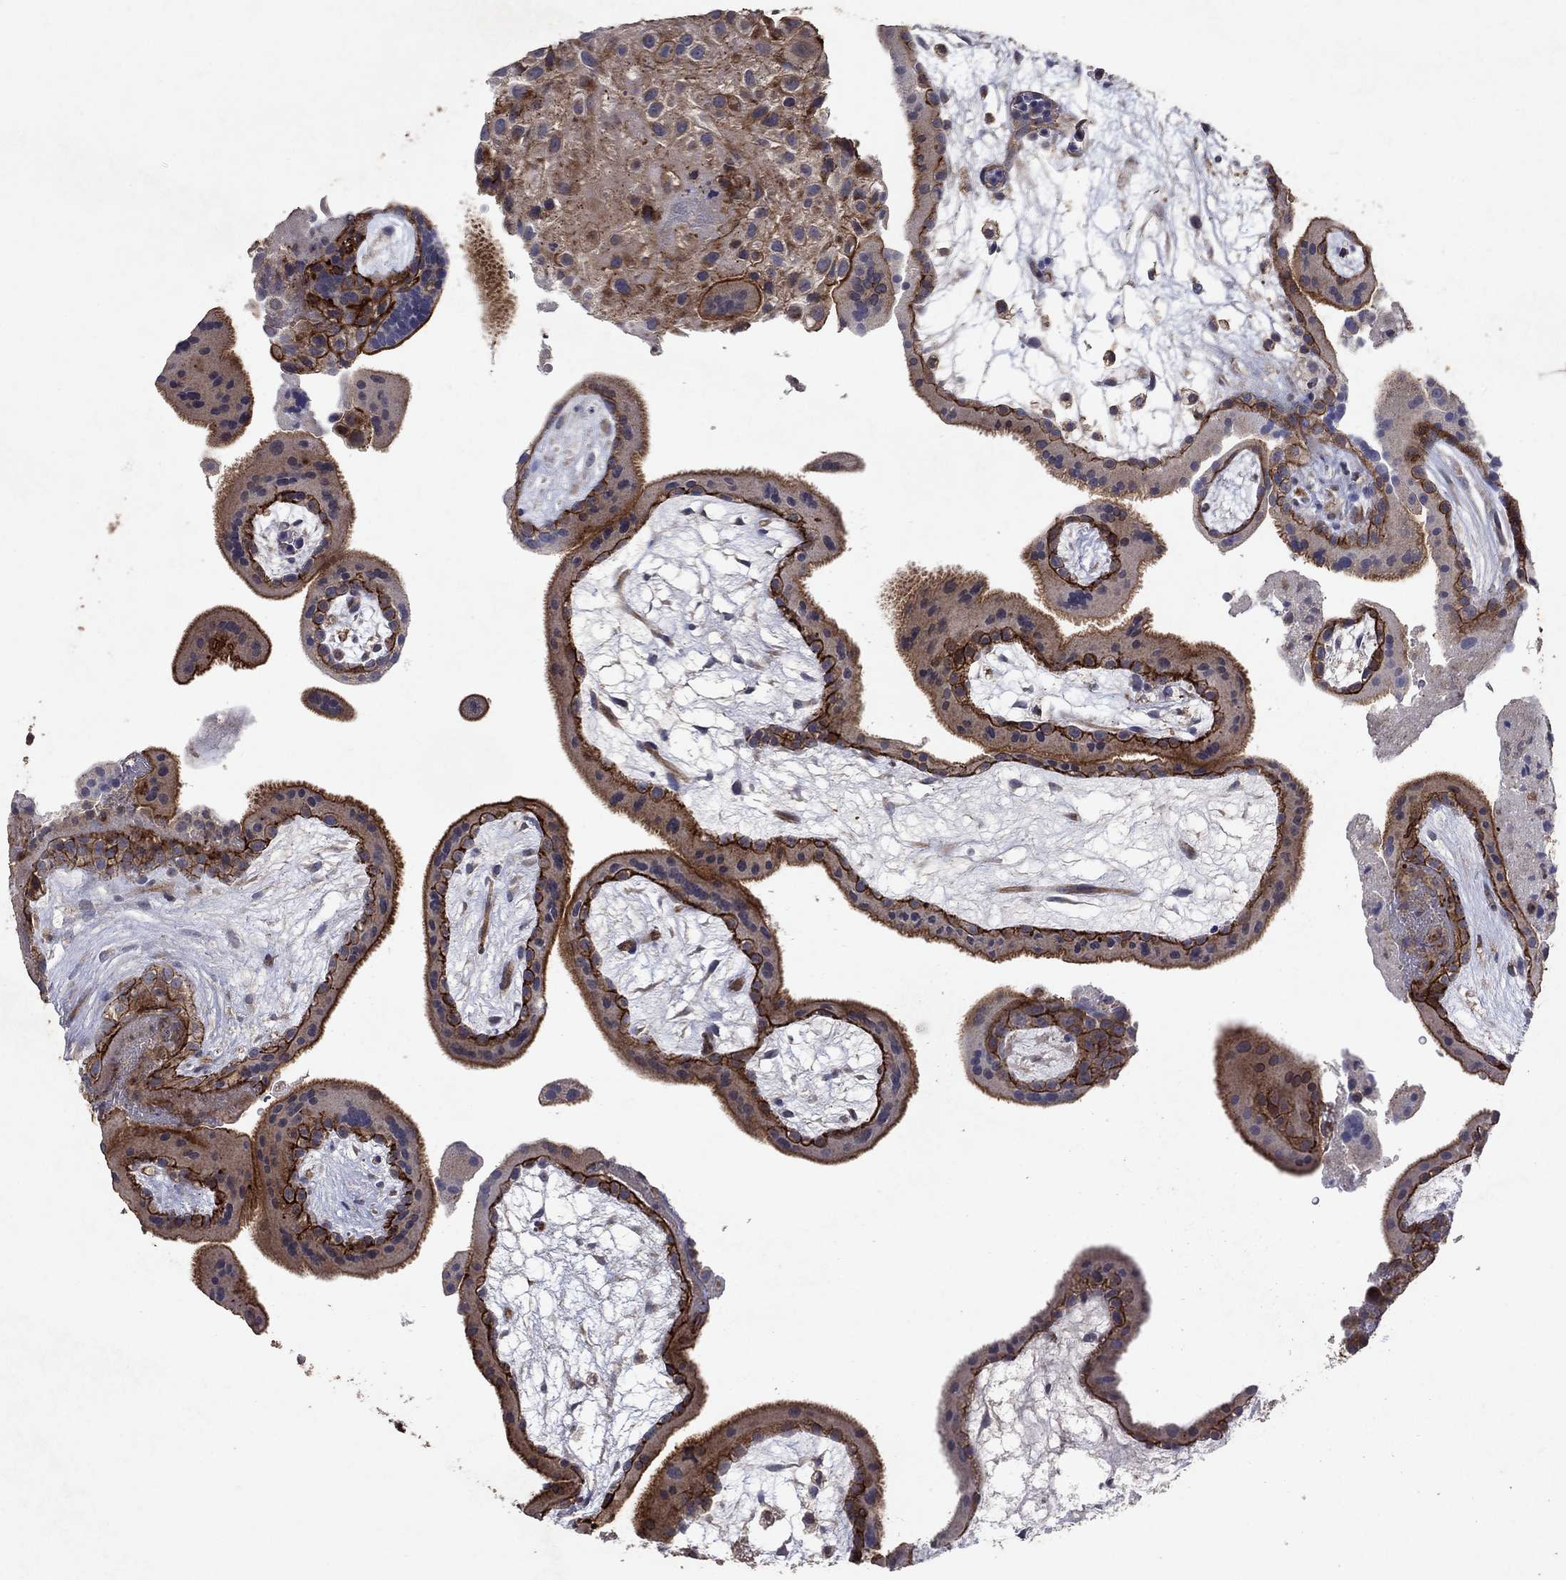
{"staining": {"intensity": "weak", "quantity": "25%-75%", "location": "cytoplasmic/membranous"}, "tissue": "placenta", "cell_type": "Decidual cells", "image_type": "normal", "snomed": [{"axis": "morphology", "description": "Normal tissue, NOS"}, {"axis": "topography", "description": "Placenta"}], "caption": "Protein expression analysis of normal human placenta reveals weak cytoplasmic/membranous staining in approximately 25%-75% of decidual cells. Ihc stains the protein in brown and the nuclei are stained blue.", "gene": "FRG1", "patient": {"sex": "female", "age": 19}}